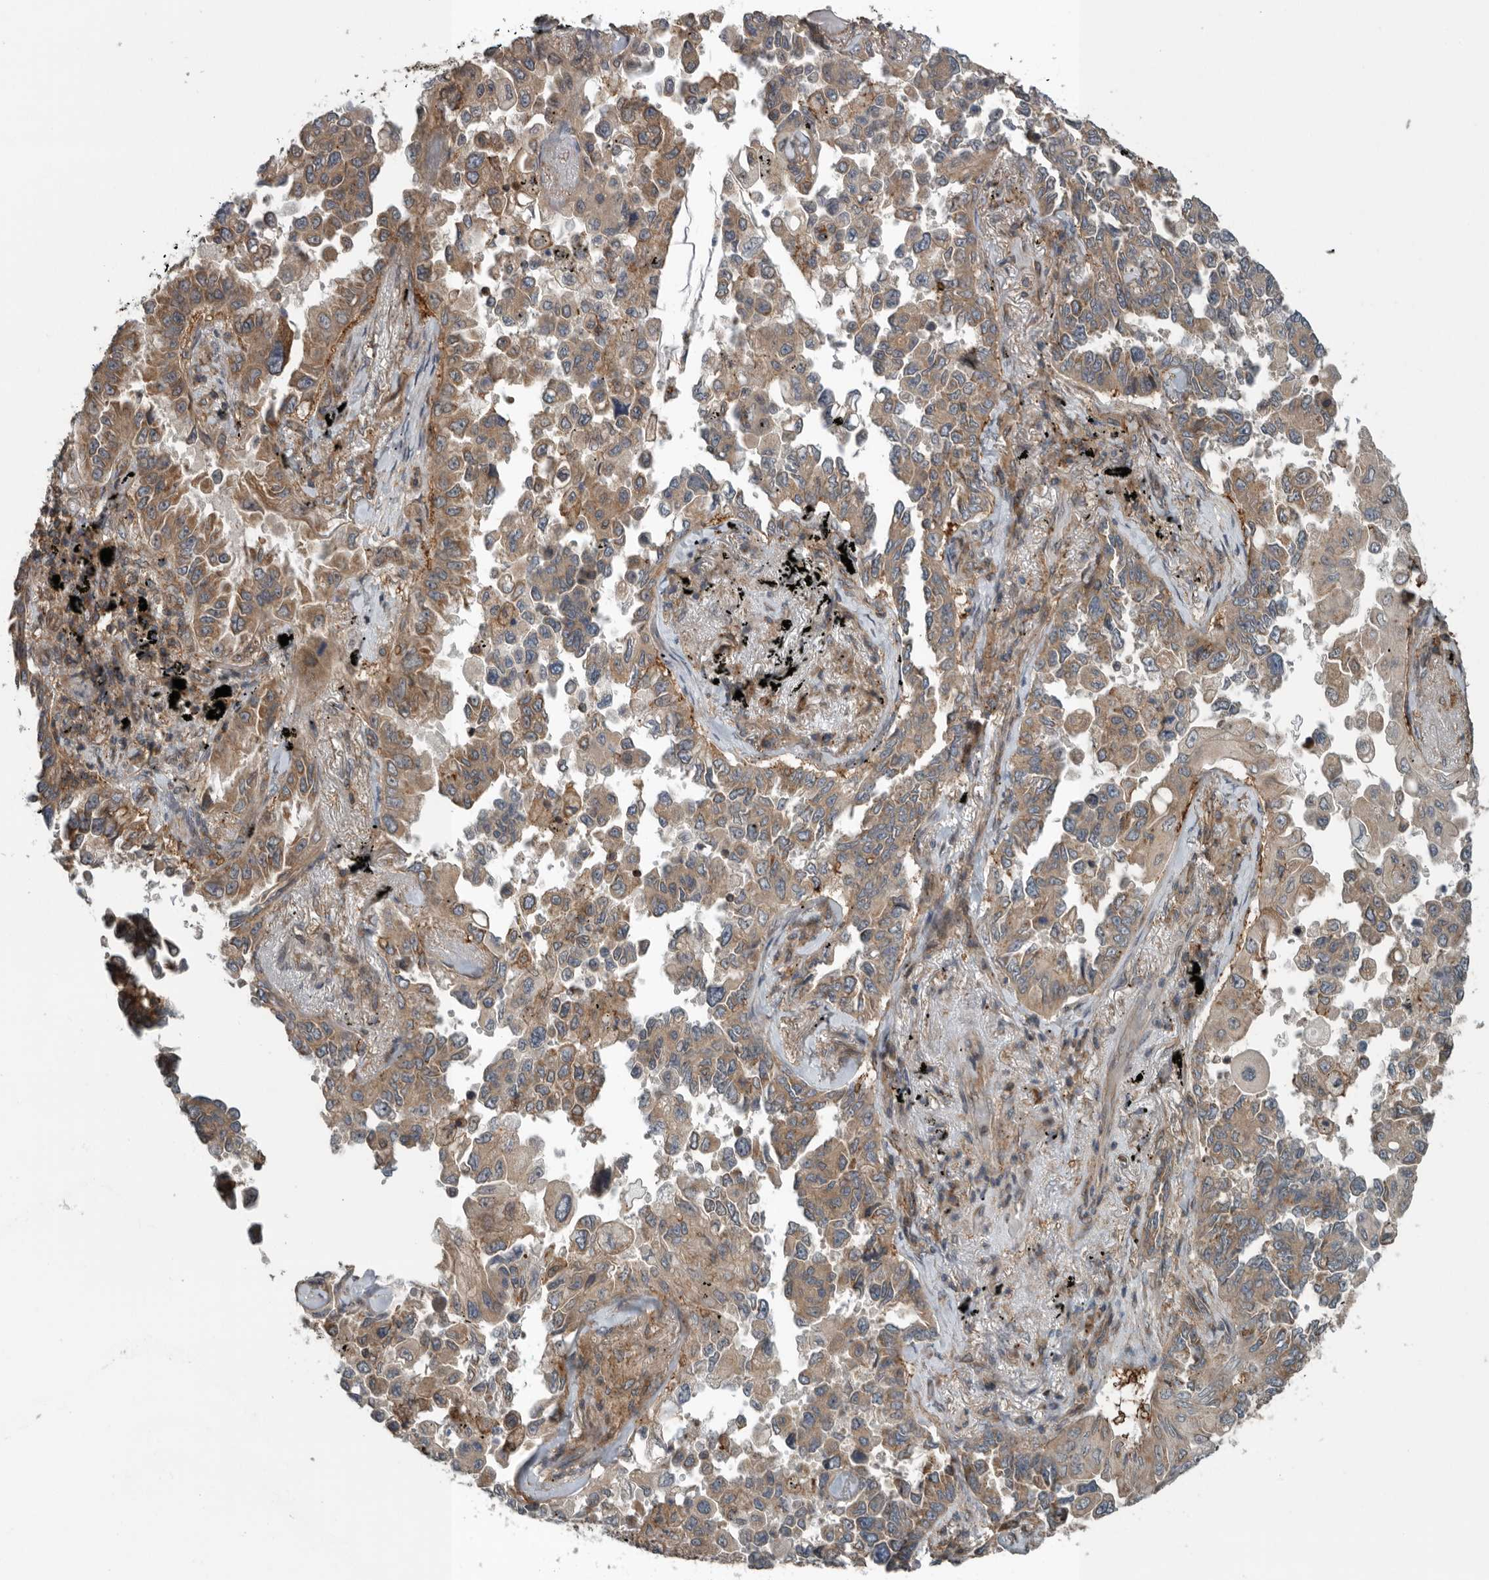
{"staining": {"intensity": "moderate", "quantity": ">75%", "location": "cytoplasmic/membranous"}, "tissue": "lung cancer", "cell_type": "Tumor cells", "image_type": "cancer", "snomed": [{"axis": "morphology", "description": "Adenocarcinoma, NOS"}, {"axis": "topography", "description": "Lung"}], "caption": "Immunohistochemical staining of human adenocarcinoma (lung) demonstrates medium levels of moderate cytoplasmic/membranous protein staining in about >75% of tumor cells.", "gene": "AMFR", "patient": {"sex": "female", "age": 67}}